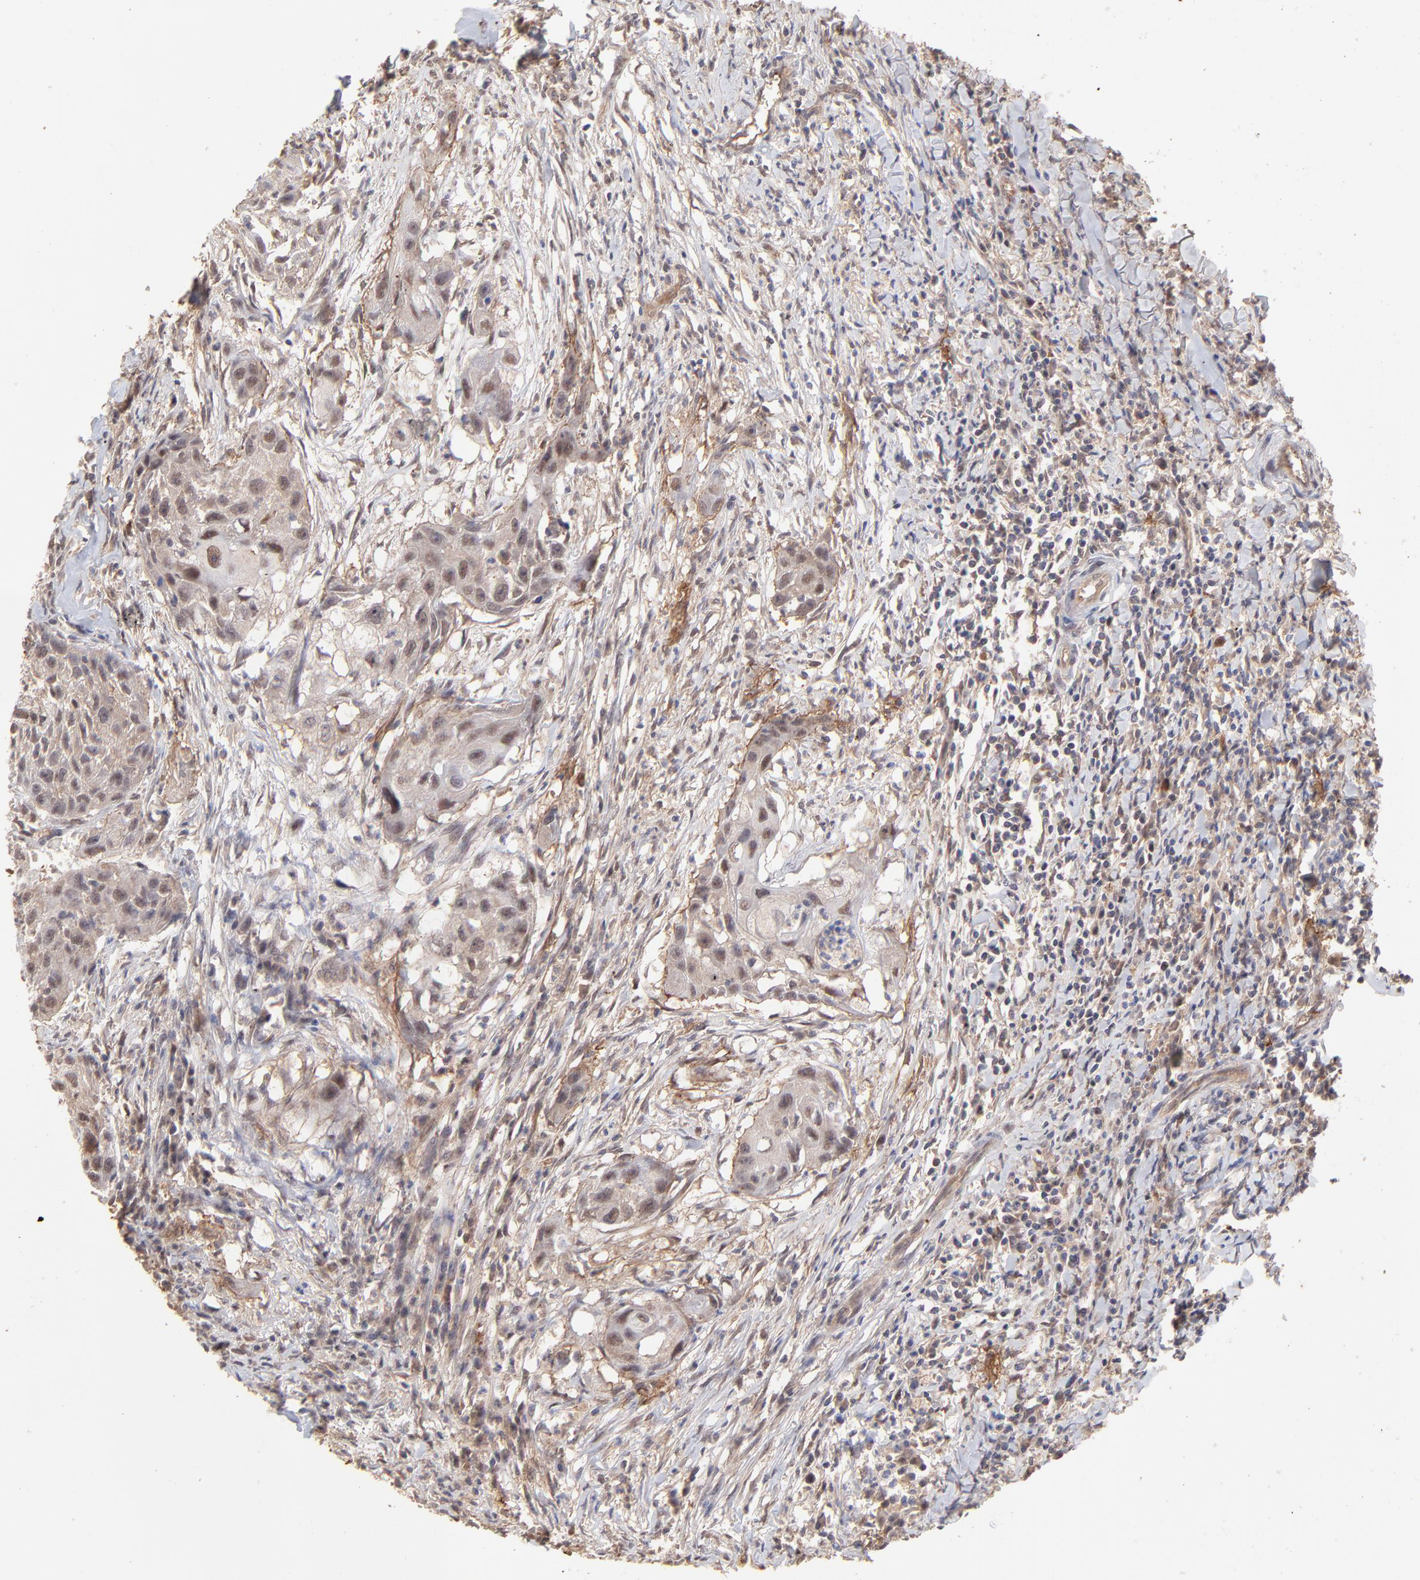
{"staining": {"intensity": "moderate", "quantity": ">75%", "location": "cytoplasmic/membranous,nuclear"}, "tissue": "head and neck cancer", "cell_type": "Tumor cells", "image_type": "cancer", "snomed": [{"axis": "morphology", "description": "Squamous cell carcinoma, NOS"}, {"axis": "topography", "description": "Head-Neck"}], "caption": "A histopathology image of head and neck cancer (squamous cell carcinoma) stained for a protein displays moderate cytoplasmic/membranous and nuclear brown staining in tumor cells.", "gene": "PSMD14", "patient": {"sex": "male", "age": 64}}